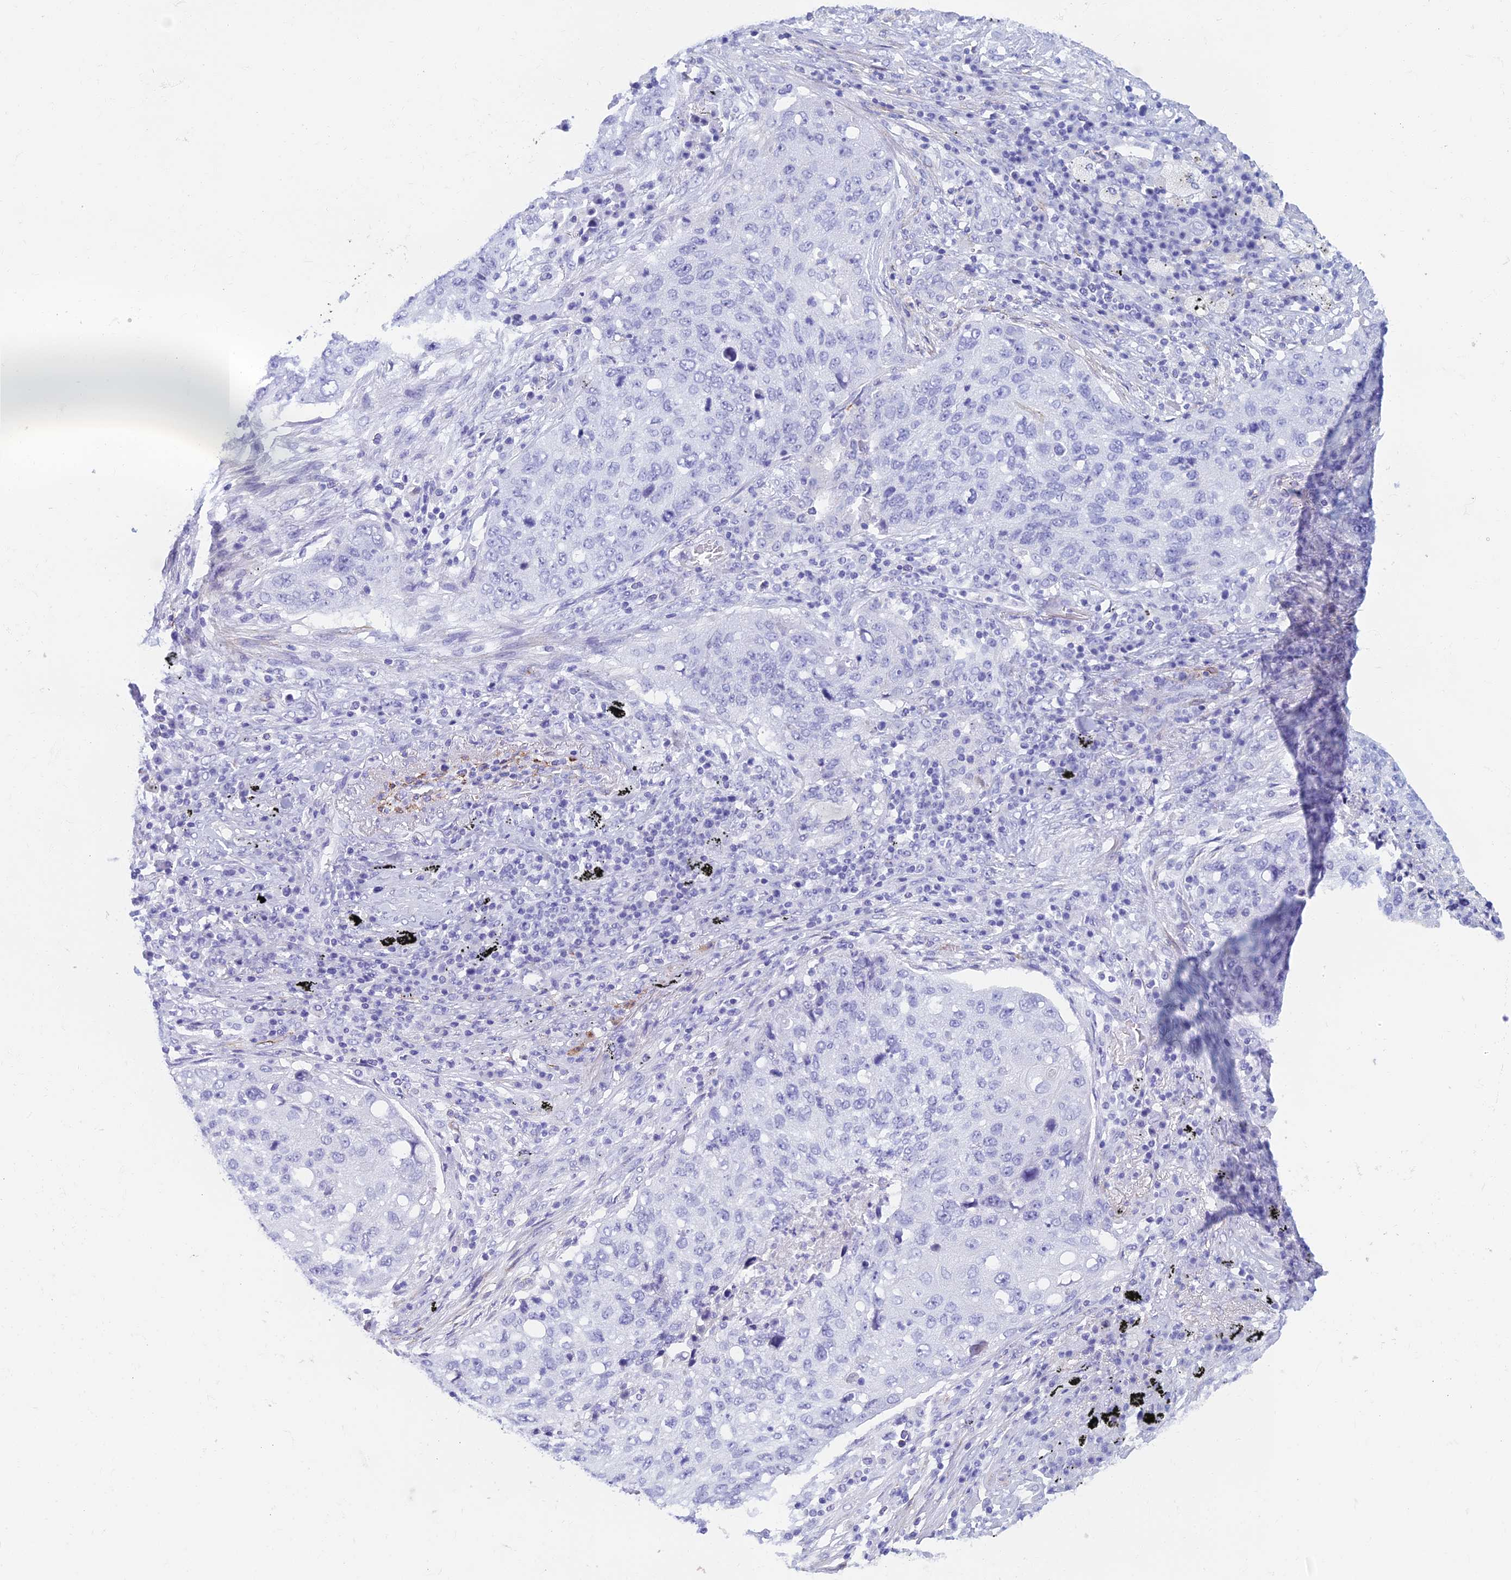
{"staining": {"intensity": "negative", "quantity": "none", "location": "none"}, "tissue": "lung cancer", "cell_type": "Tumor cells", "image_type": "cancer", "snomed": [{"axis": "morphology", "description": "Squamous cell carcinoma, NOS"}, {"axis": "topography", "description": "Lung"}], "caption": "Immunohistochemistry histopathology image of squamous cell carcinoma (lung) stained for a protein (brown), which demonstrates no staining in tumor cells.", "gene": "ETFRF1", "patient": {"sex": "female", "age": 63}}